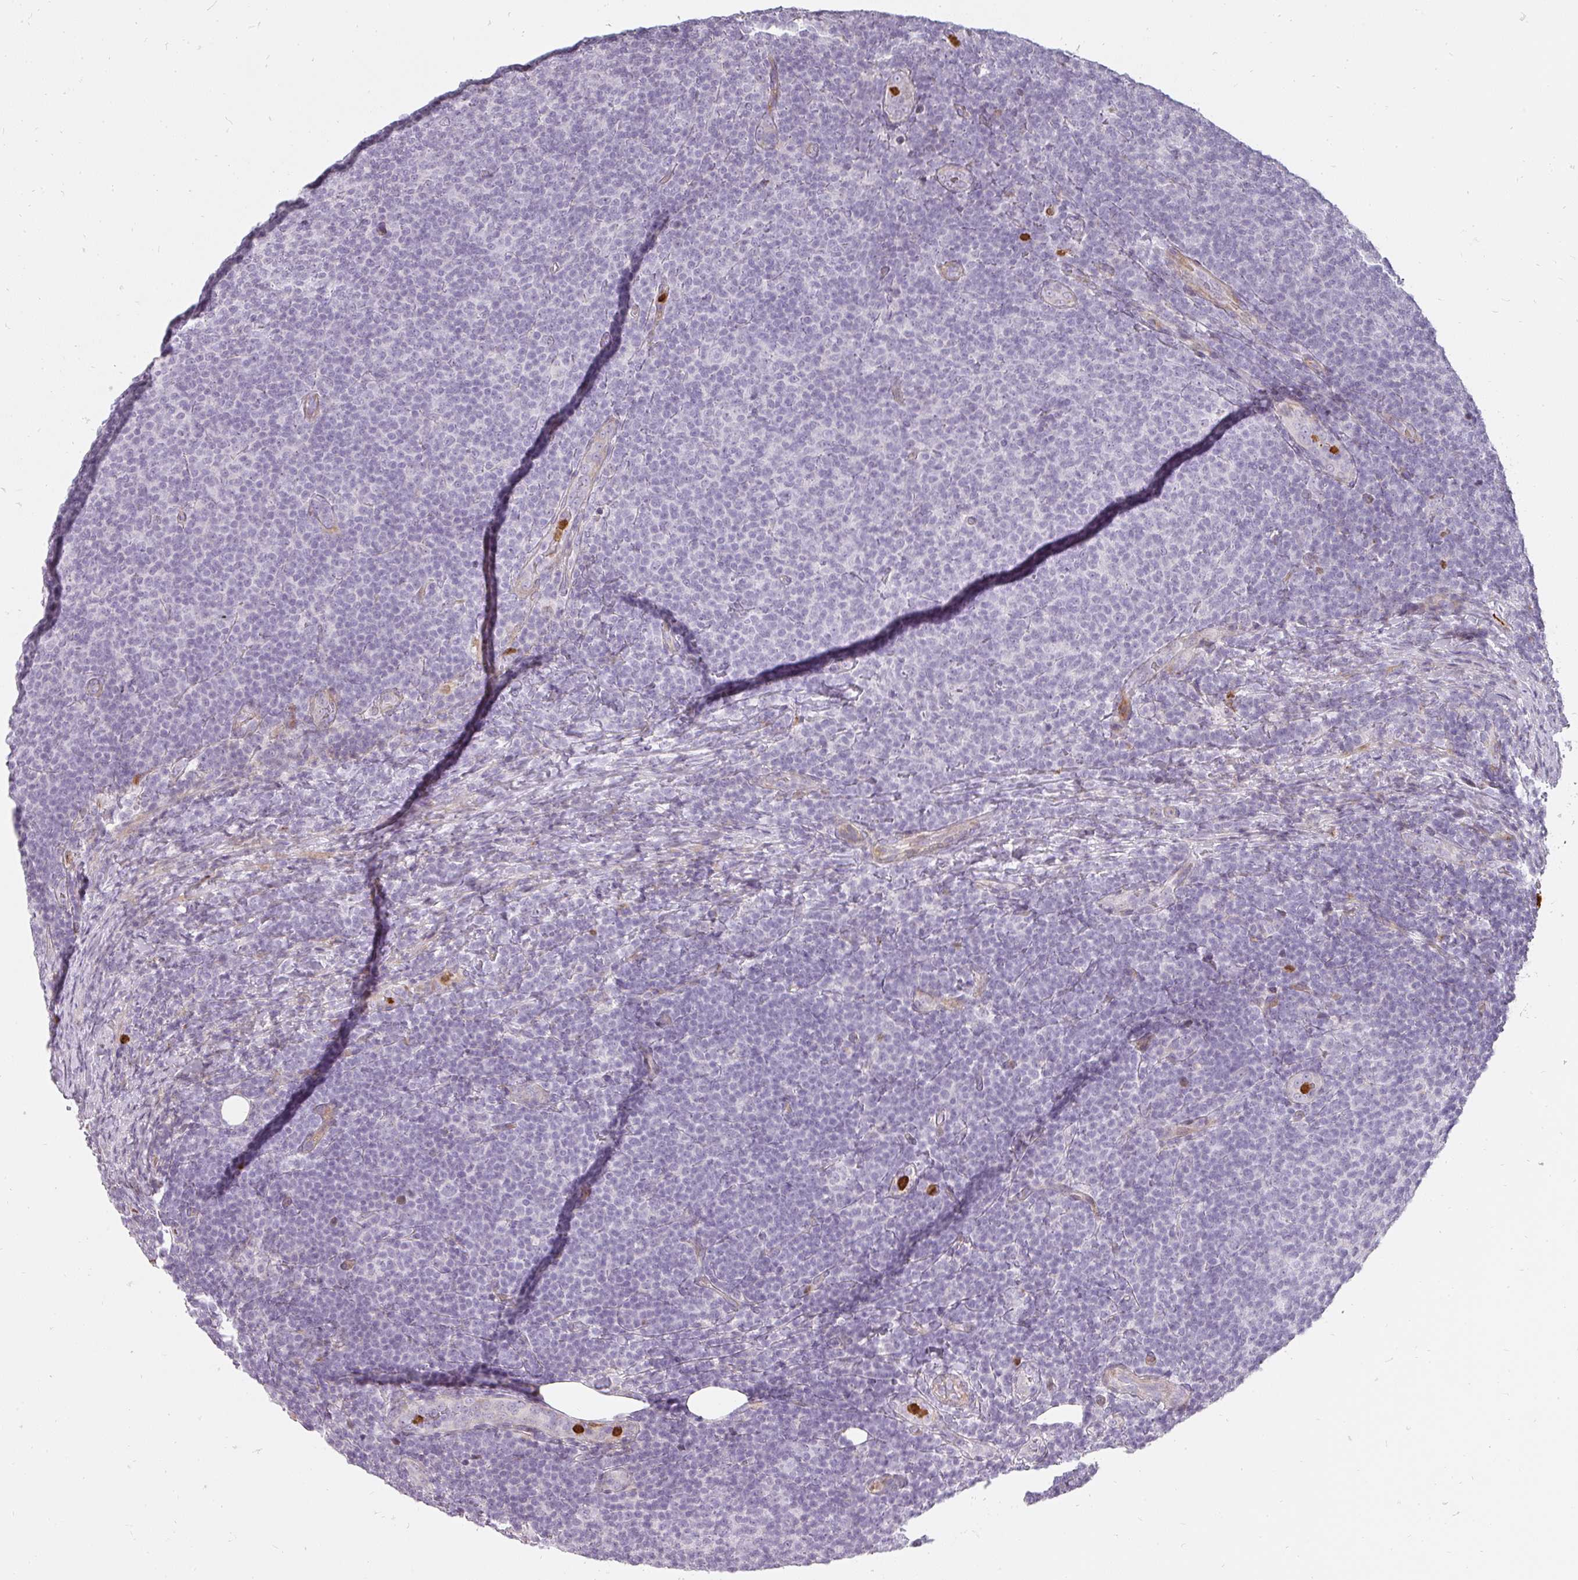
{"staining": {"intensity": "negative", "quantity": "none", "location": "none"}, "tissue": "lymphoma", "cell_type": "Tumor cells", "image_type": "cancer", "snomed": [{"axis": "morphology", "description": "Malignant lymphoma, non-Hodgkin's type, Low grade"}, {"axis": "topography", "description": "Lymph node"}], "caption": "Tumor cells are negative for brown protein staining in lymphoma.", "gene": "BIK", "patient": {"sex": "male", "age": 66}}